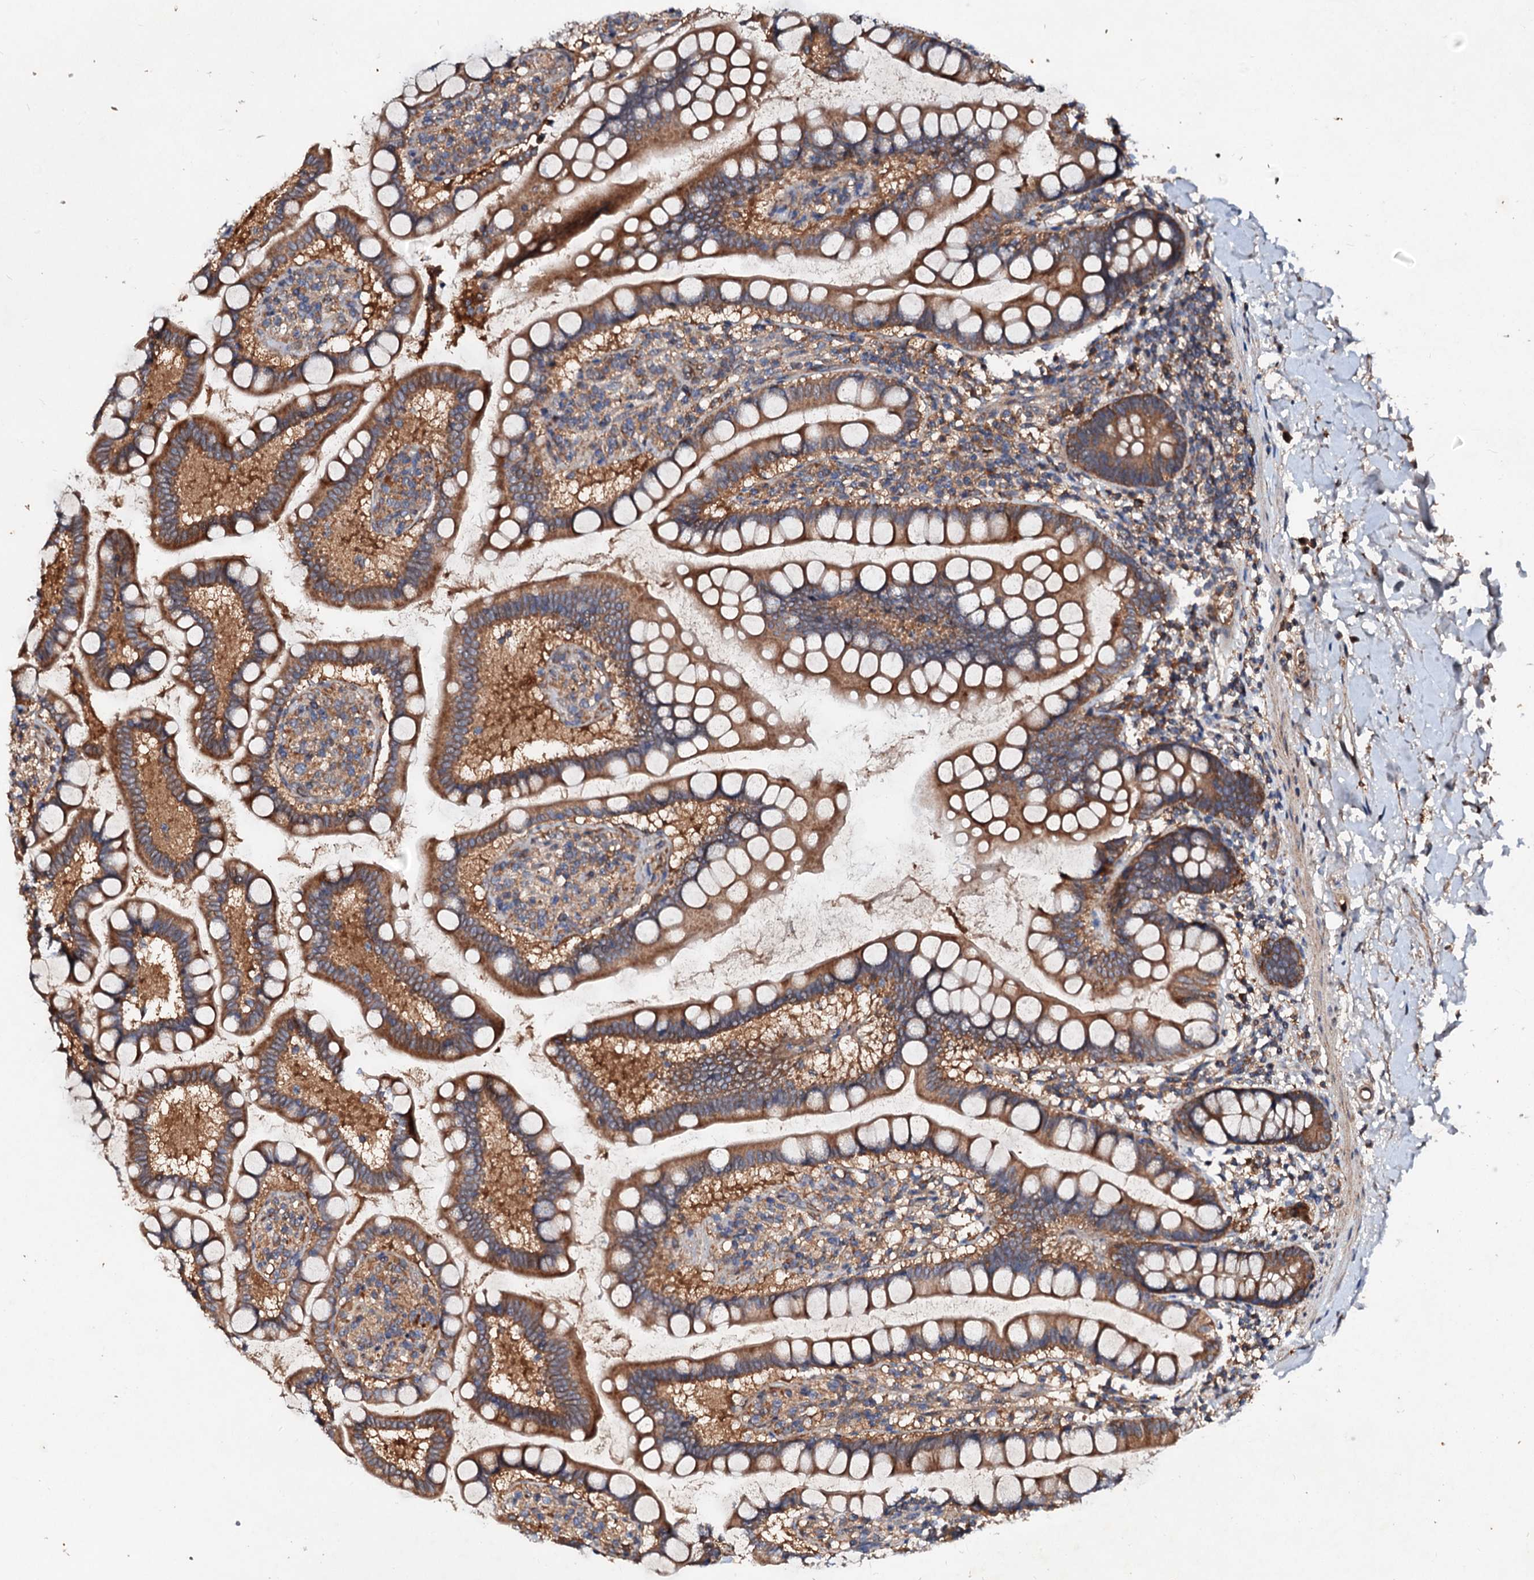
{"staining": {"intensity": "moderate", "quantity": ">75%", "location": "cytoplasmic/membranous"}, "tissue": "small intestine", "cell_type": "Glandular cells", "image_type": "normal", "snomed": [{"axis": "morphology", "description": "Normal tissue, NOS"}, {"axis": "topography", "description": "Small intestine"}], "caption": "IHC staining of normal small intestine, which shows medium levels of moderate cytoplasmic/membranous staining in approximately >75% of glandular cells indicating moderate cytoplasmic/membranous protein positivity. The staining was performed using DAB (brown) for protein detection and nuclei were counterstained in hematoxylin (blue).", "gene": "EXTL1", "patient": {"sex": "female", "age": 84}}